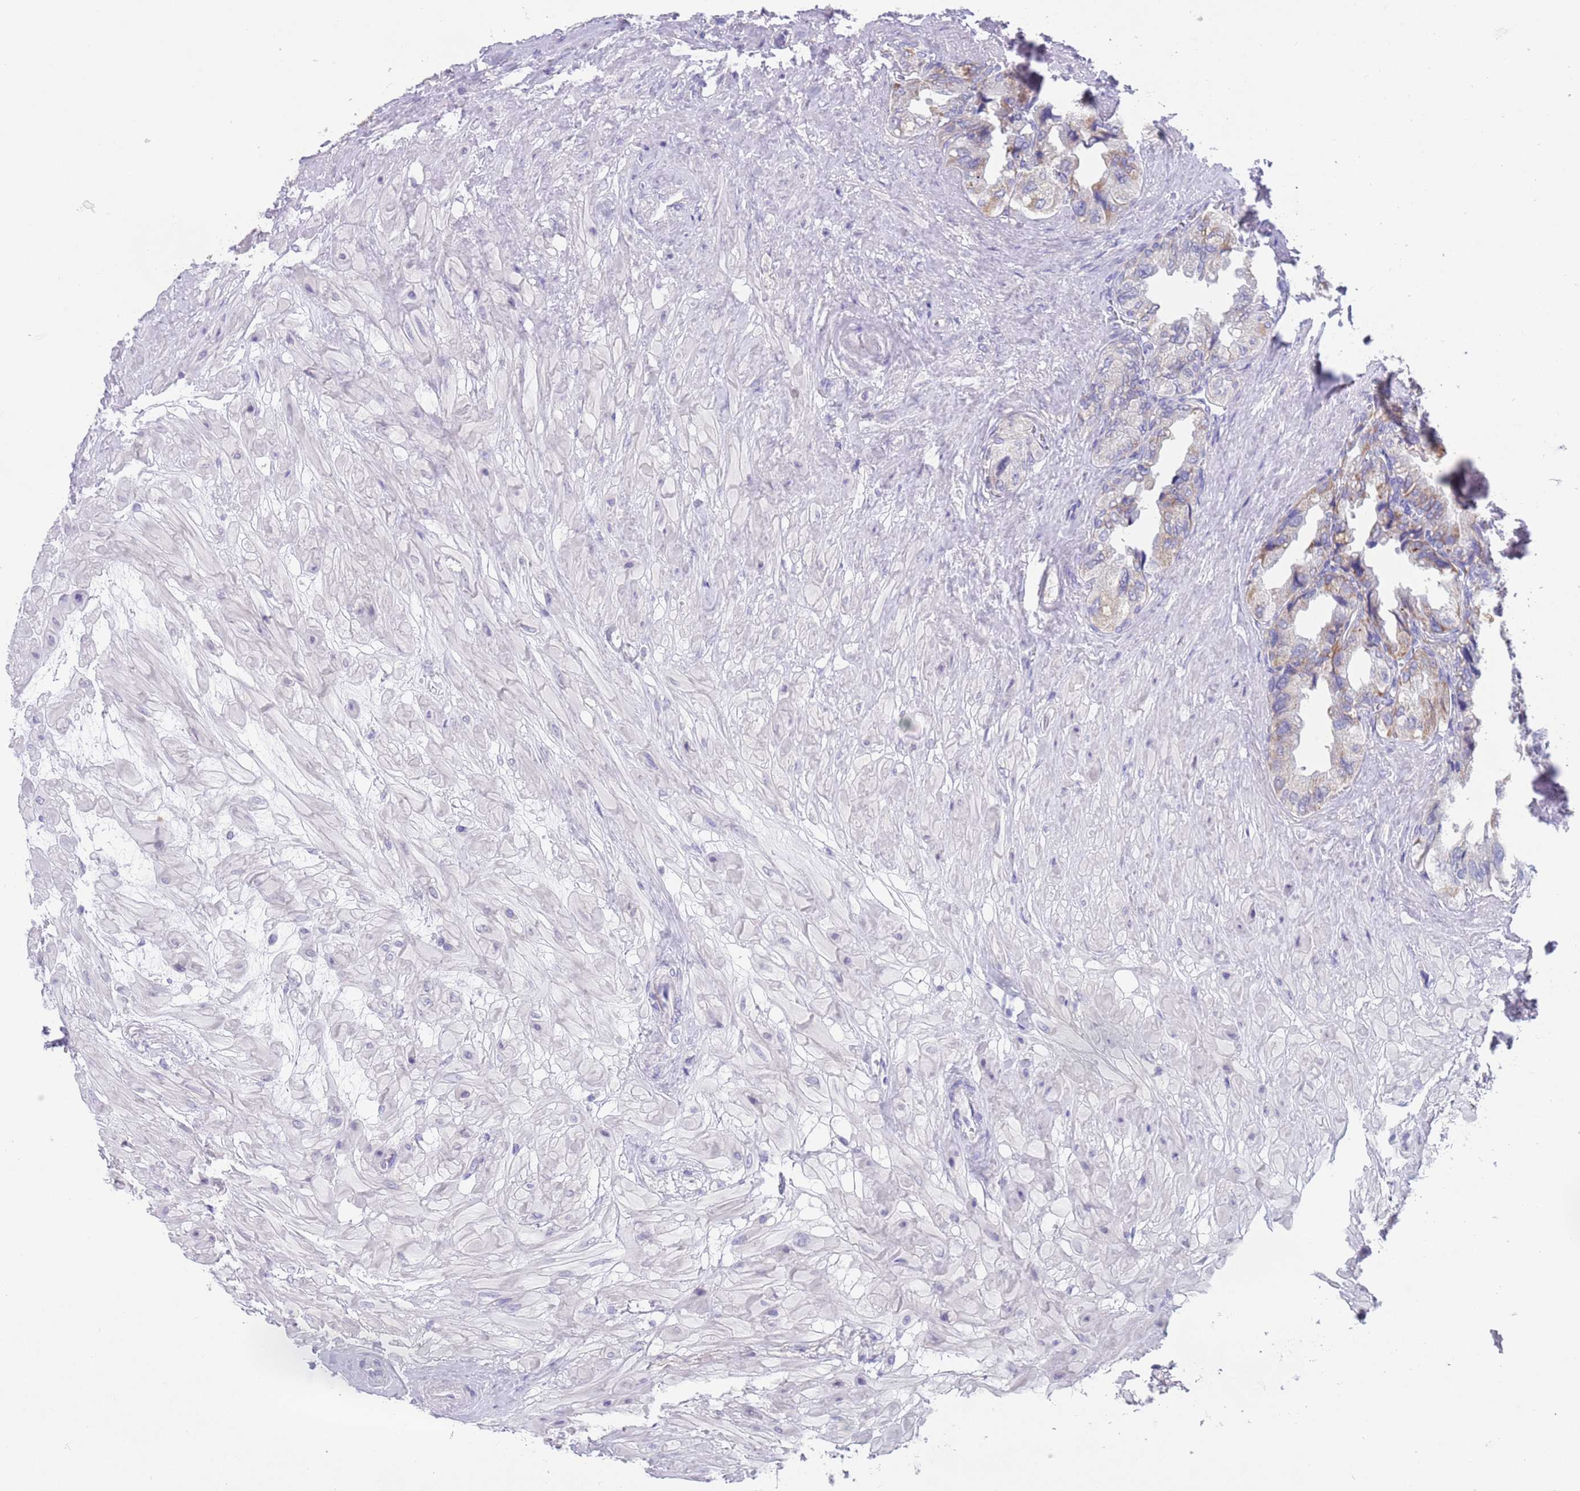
{"staining": {"intensity": "weak", "quantity": "<25%", "location": "cytoplasmic/membranous"}, "tissue": "seminal vesicle", "cell_type": "Glandular cells", "image_type": "normal", "snomed": [{"axis": "morphology", "description": "Normal tissue, NOS"}, {"axis": "topography", "description": "Seminal veicle"}, {"axis": "topography", "description": "Peripheral nerve tissue"}], "caption": "Human seminal vesicle stained for a protein using IHC demonstrates no expression in glandular cells.", "gene": "SPIRE2", "patient": {"sex": "male", "age": 60}}